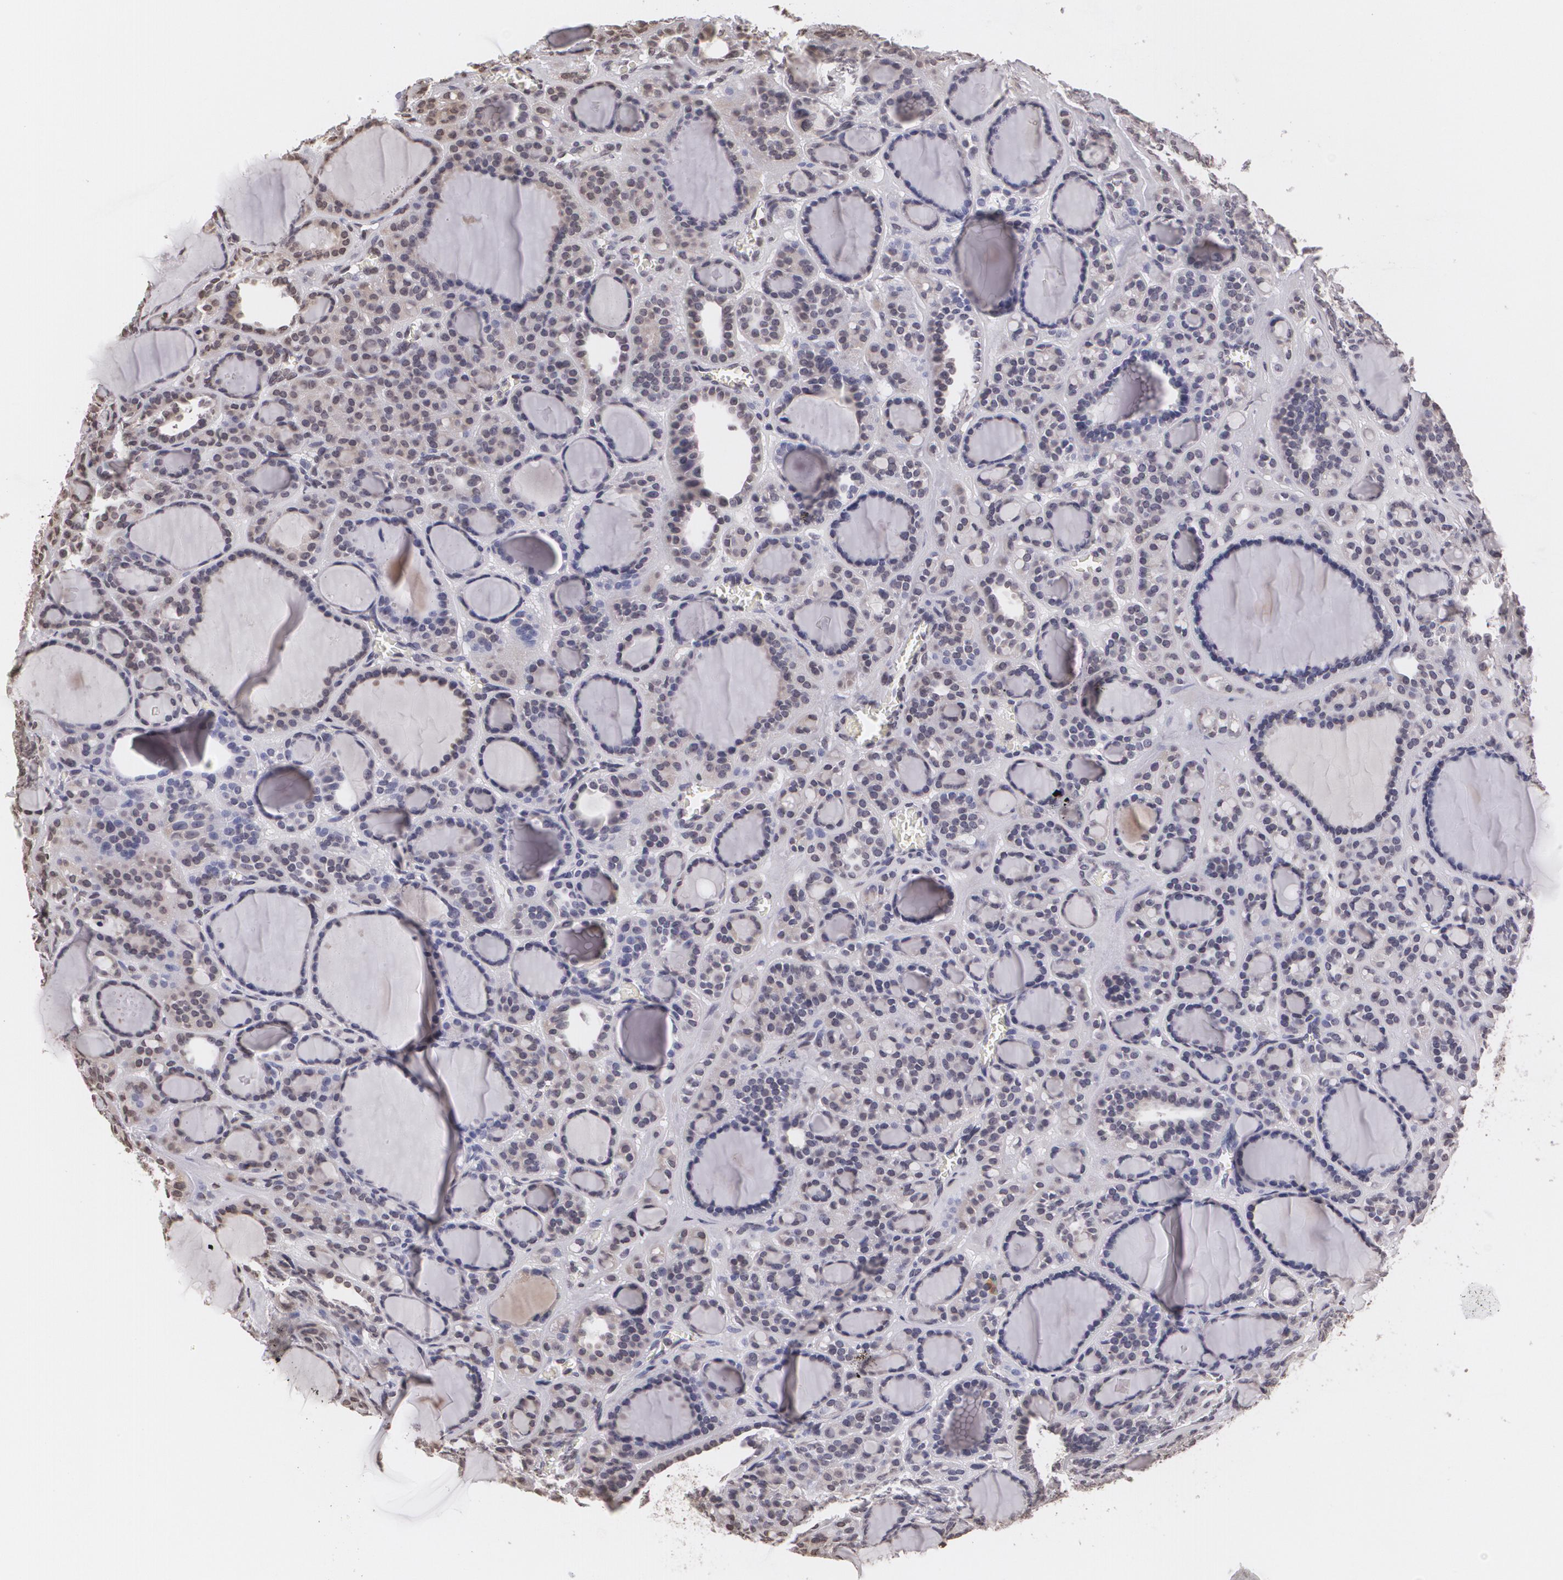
{"staining": {"intensity": "negative", "quantity": "none", "location": "none"}, "tissue": "thyroid cancer", "cell_type": "Tumor cells", "image_type": "cancer", "snomed": [{"axis": "morphology", "description": "Follicular adenoma carcinoma, NOS"}, {"axis": "topography", "description": "Thyroid gland"}], "caption": "Histopathology image shows no significant protein staining in tumor cells of follicular adenoma carcinoma (thyroid). The staining is performed using DAB brown chromogen with nuclei counter-stained in using hematoxylin.", "gene": "MUC1", "patient": {"sex": "female", "age": 71}}